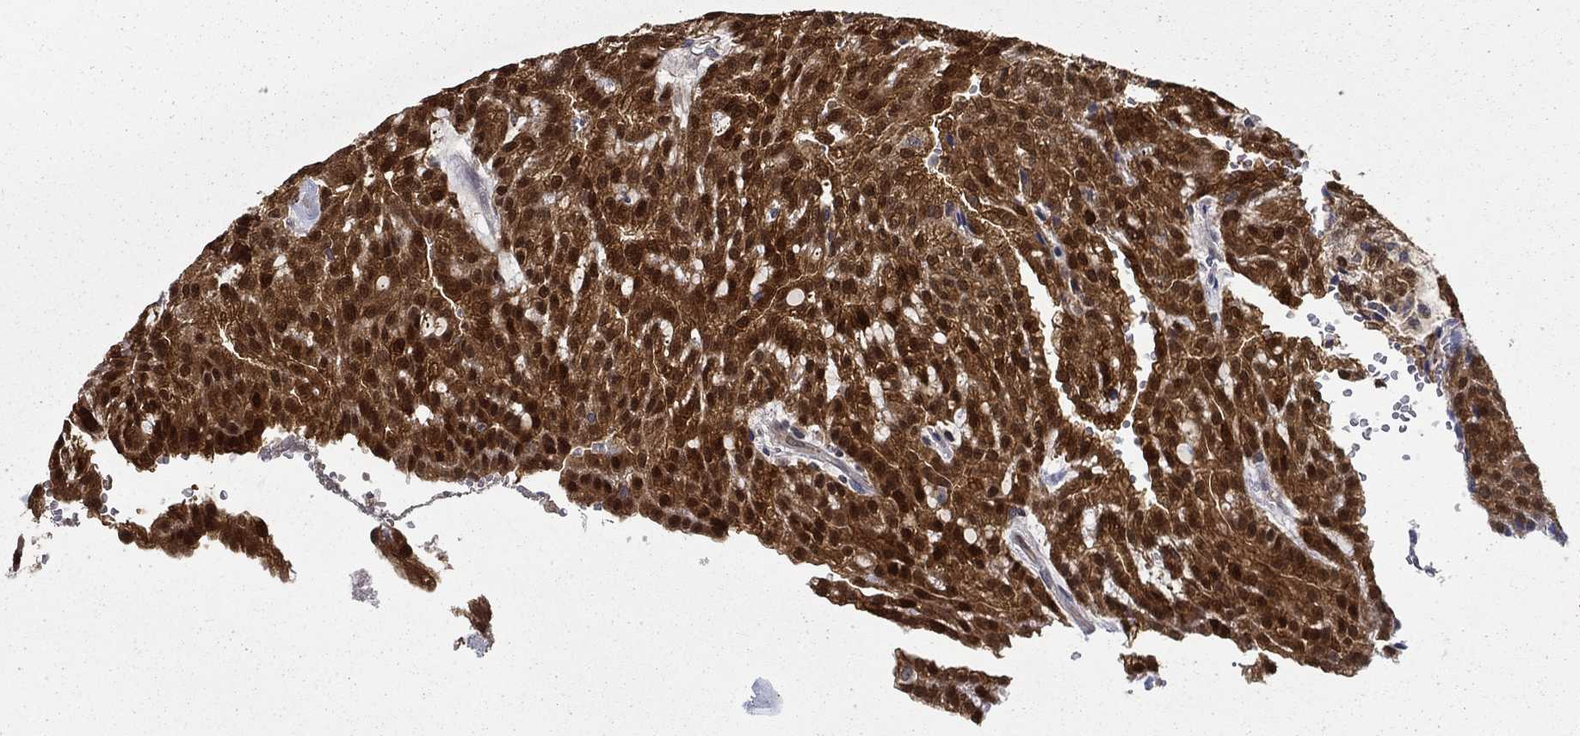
{"staining": {"intensity": "strong", "quantity": ">75%", "location": "cytoplasmic/membranous,nuclear"}, "tissue": "renal cancer", "cell_type": "Tumor cells", "image_type": "cancer", "snomed": [{"axis": "morphology", "description": "Adenocarcinoma, NOS"}, {"axis": "topography", "description": "Kidney"}], "caption": "Immunohistochemical staining of renal cancer demonstrates strong cytoplasmic/membranous and nuclear protein staining in approximately >75% of tumor cells.", "gene": "NIT2", "patient": {"sex": "male", "age": 63}}